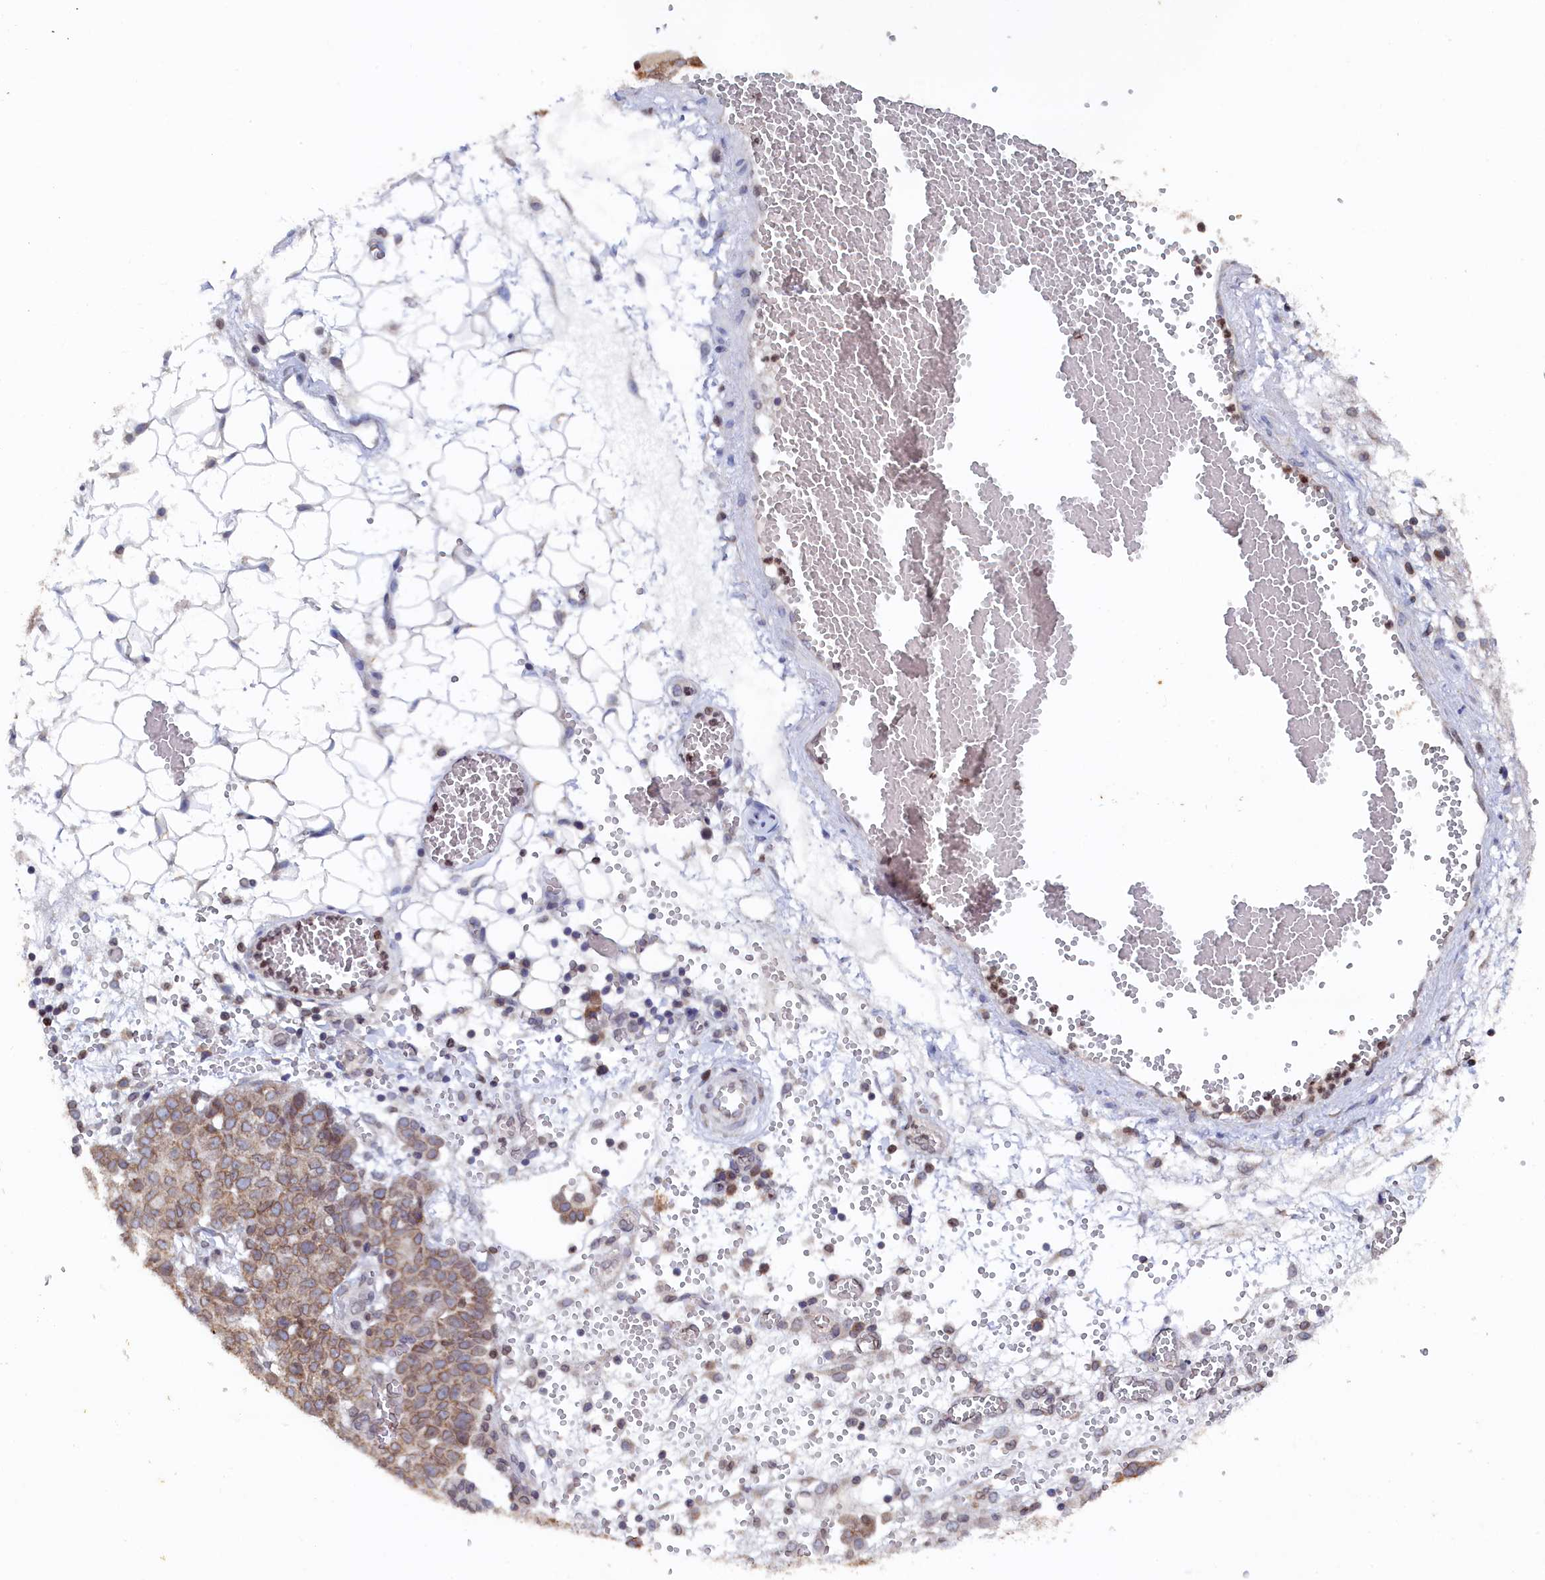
{"staining": {"intensity": "weak", "quantity": ">75%", "location": "cytoplasmic/membranous"}, "tissue": "ovarian cancer", "cell_type": "Tumor cells", "image_type": "cancer", "snomed": [{"axis": "morphology", "description": "Cystadenocarcinoma, serous, NOS"}, {"axis": "topography", "description": "Soft tissue"}, {"axis": "topography", "description": "Ovary"}], "caption": "Immunohistochemistry (IHC) of human ovarian cancer exhibits low levels of weak cytoplasmic/membranous expression in about >75% of tumor cells.", "gene": "ANKEF1", "patient": {"sex": "female", "age": 57}}